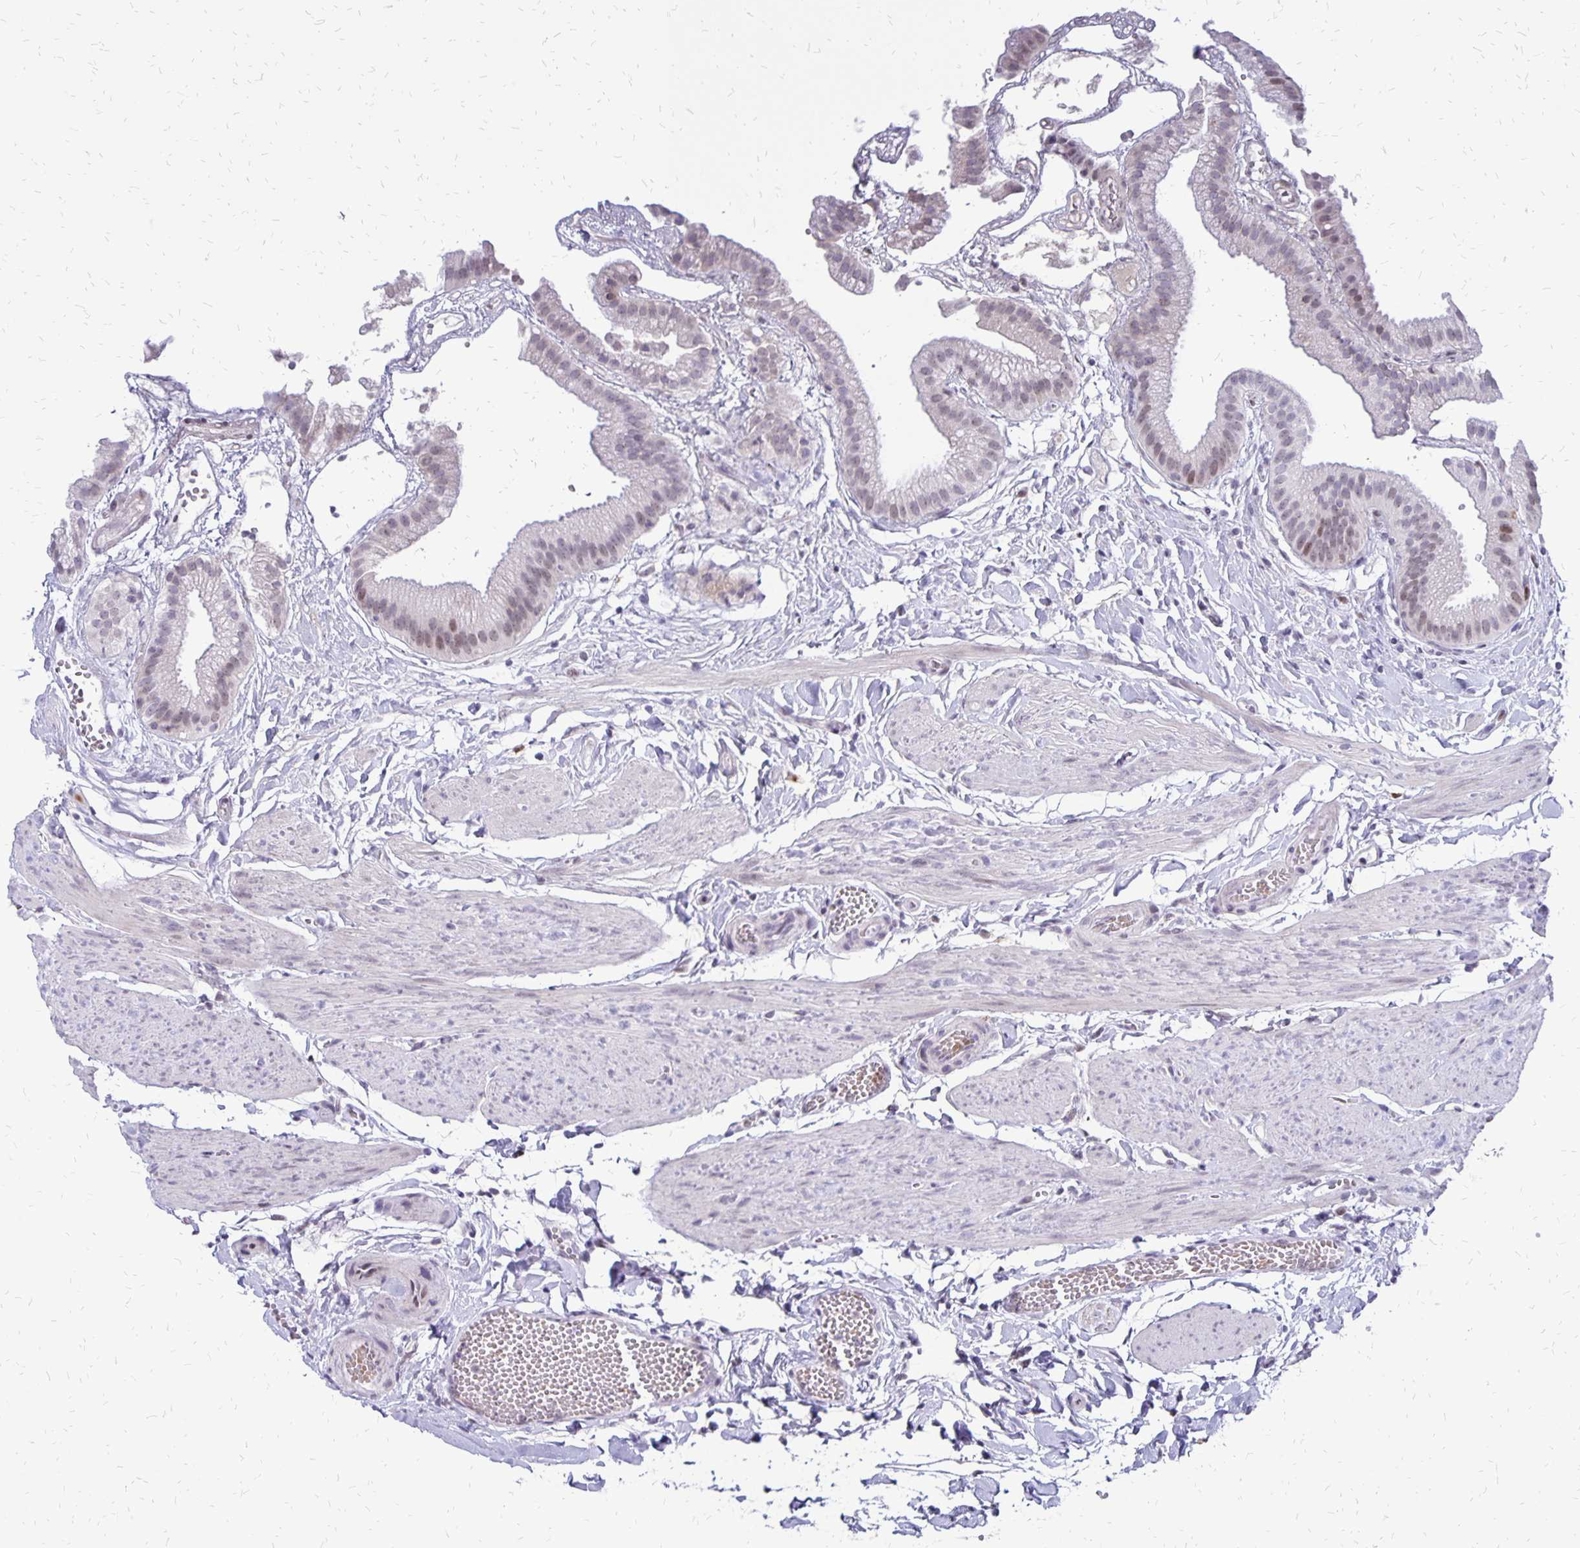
{"staining": {"intensity": "weak", "quantity": "<25%", "location": "nuclear"}, "tissue": "gallbladder", "cell_type": "Glandular cells", "image_type": "normal", "snomed": [{"axis": "morphology", "description": "Normal tissue, NOS"}, {"axis": "topography", "description": "Gallbladder"}], "caption": "The micrograph displays no significant staining in glandular cells of gallbladder. The staining was performed using DAB to visualize the protein expression in brown, while the nuclei were stained in blue with hematoxylin (Magnification: 20x).", "gene": "DCK", "patient": {"sex": "female", "age": 63}}